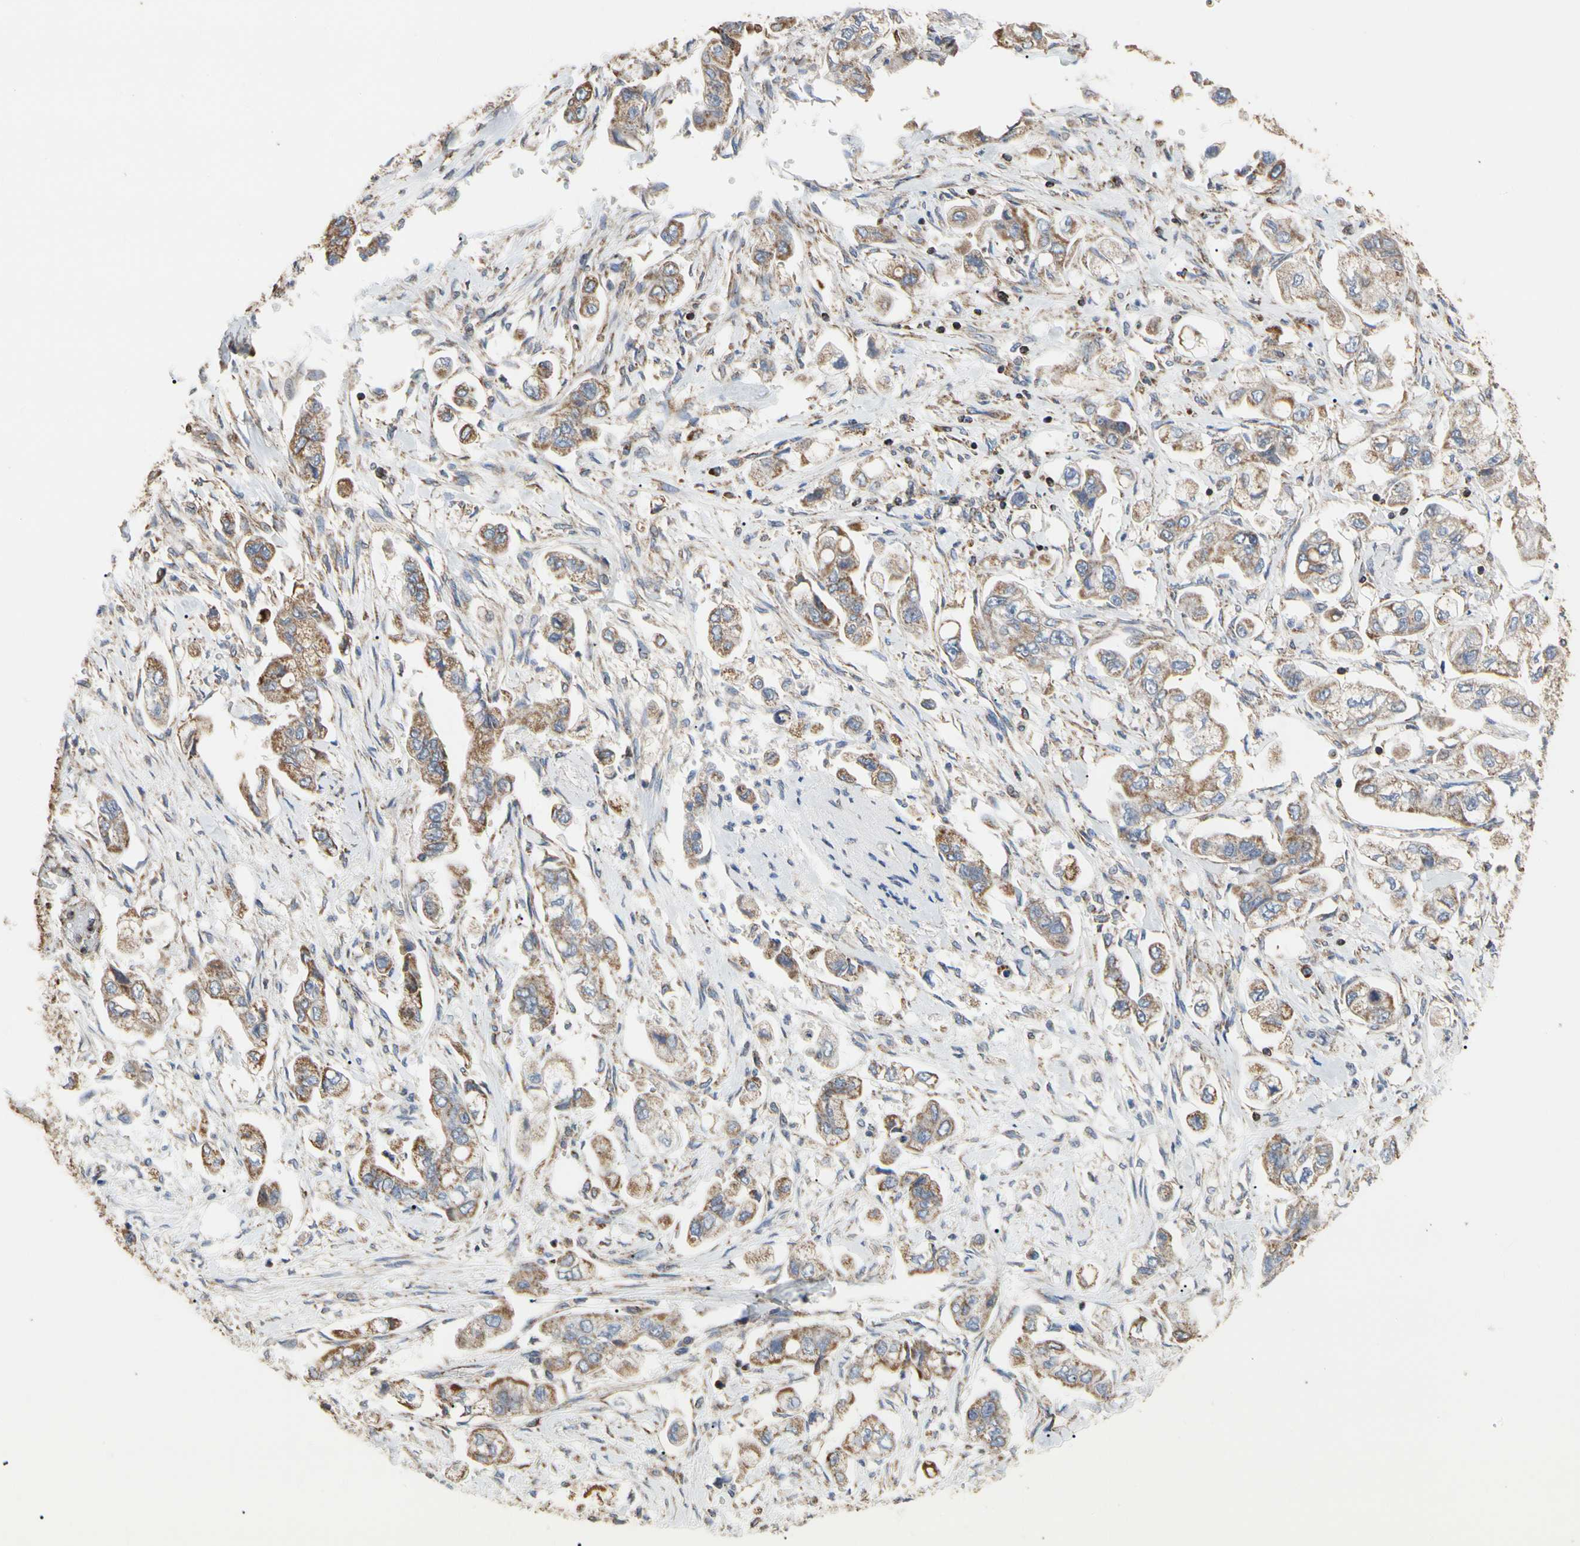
{"staining": {"intensity": "weak", "quantity": ">75%", "location": "cytoplasmic/membranous"}, "tissue": "stomach cancer", "cell_type": "Tumor cells", "image_type": "cancer", "snomed": [{"axis": "morphology", "description": "Adenocarcinoma, NOS"}, {"axis": "topography", "description": "Stomach"}], "caption": "Weak cytoplasmic/membranous positivity for a protein is appreciated in about >75% of tumor cells of stomach adenocarcinoma using immunohistochemistry.", "gene": "TUBA1A", "patient": {"sex": "male", "age": 62}}